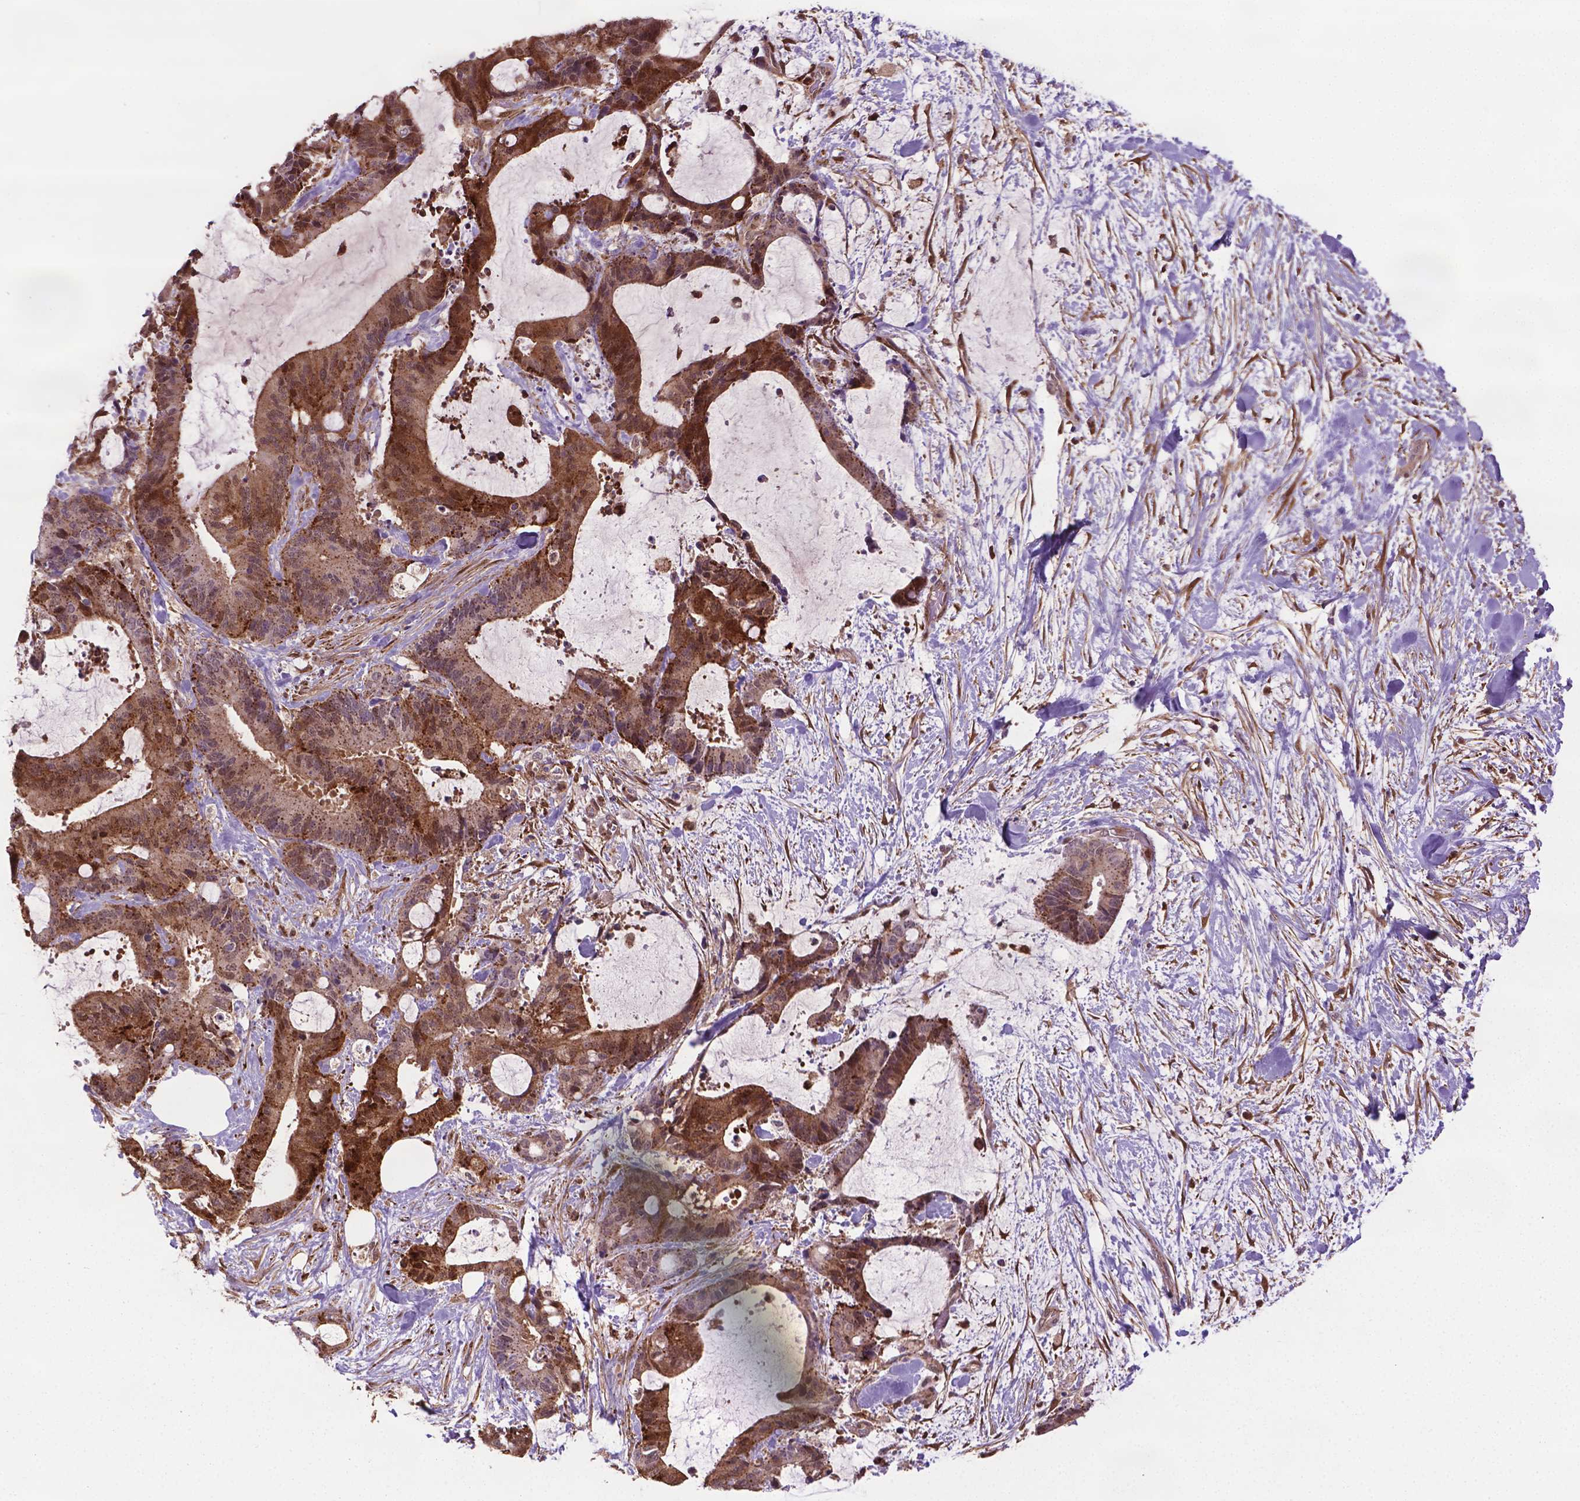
{"staining": {"intensity": "moderate", "quantity": ">75%", "location": "cytoplasmic/membranous,nuclear"}, "tissue": "liver cancer", "cell_type": "Tumor cells", "image_type": "cancer", "snomed": [{"axis": "morphology", "description": "Cholangiocarcinoma"}, {"axis": "topography", "description": "Liver"}], "caption": "A high-resolution photomicrograph shows immunohistochemistry (IHC) staining of cholangiocarcinoma (liver), which shows moderate cytoplasmic/membranous and nuclear expression in about >75% of tumor cells. The staining was performed using DAB, with brown indicating positive protein expression. Nuclei are stained blue with hematoxylin.", "gene": "PLIN3", "patient": {"sex": "female", "age": 73}}